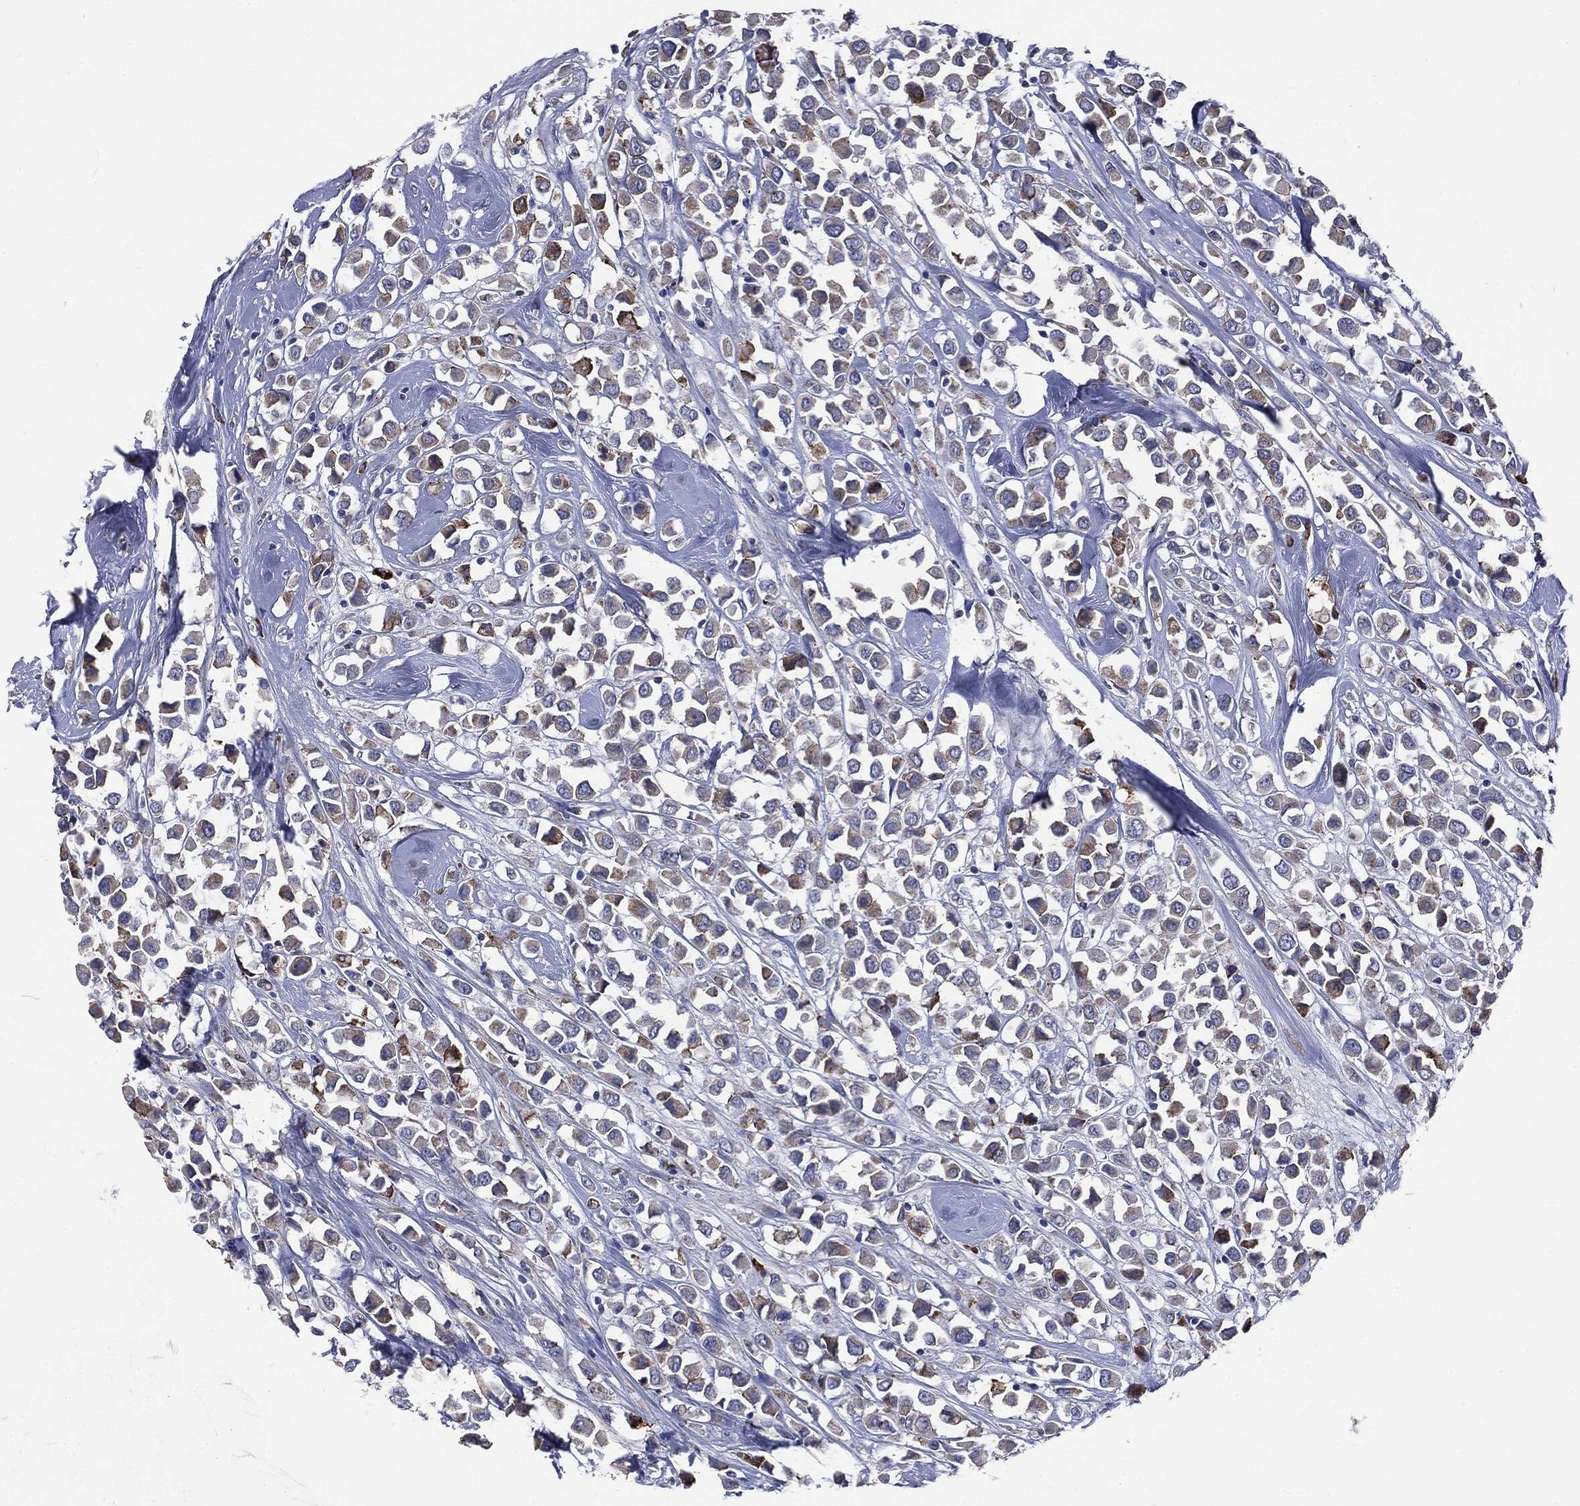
{"staining": {"intensity": "moderate", "quantity": "25%-75%", "location": "cytoplasmic/membranous"}, "tissue": "breast cancer", "cell_type": "Tumor cells", "image_type": "cancer", "snomed": [{"axis": "morphology", "description": "Duct carcinoma"}, {"axis": "topography", "description": "Breast"}], "caption": "Tumor cells exhibit medium levels of moderate cytoplasmic/membranous positivity in about 25%-75% of cells in infiltrating ductal carcinoma (breast). (Brightfield microscopy of DAB IHC at high magnification).", "gene": "PTGS2", "patient": {"sex": "female", "age": 61}}